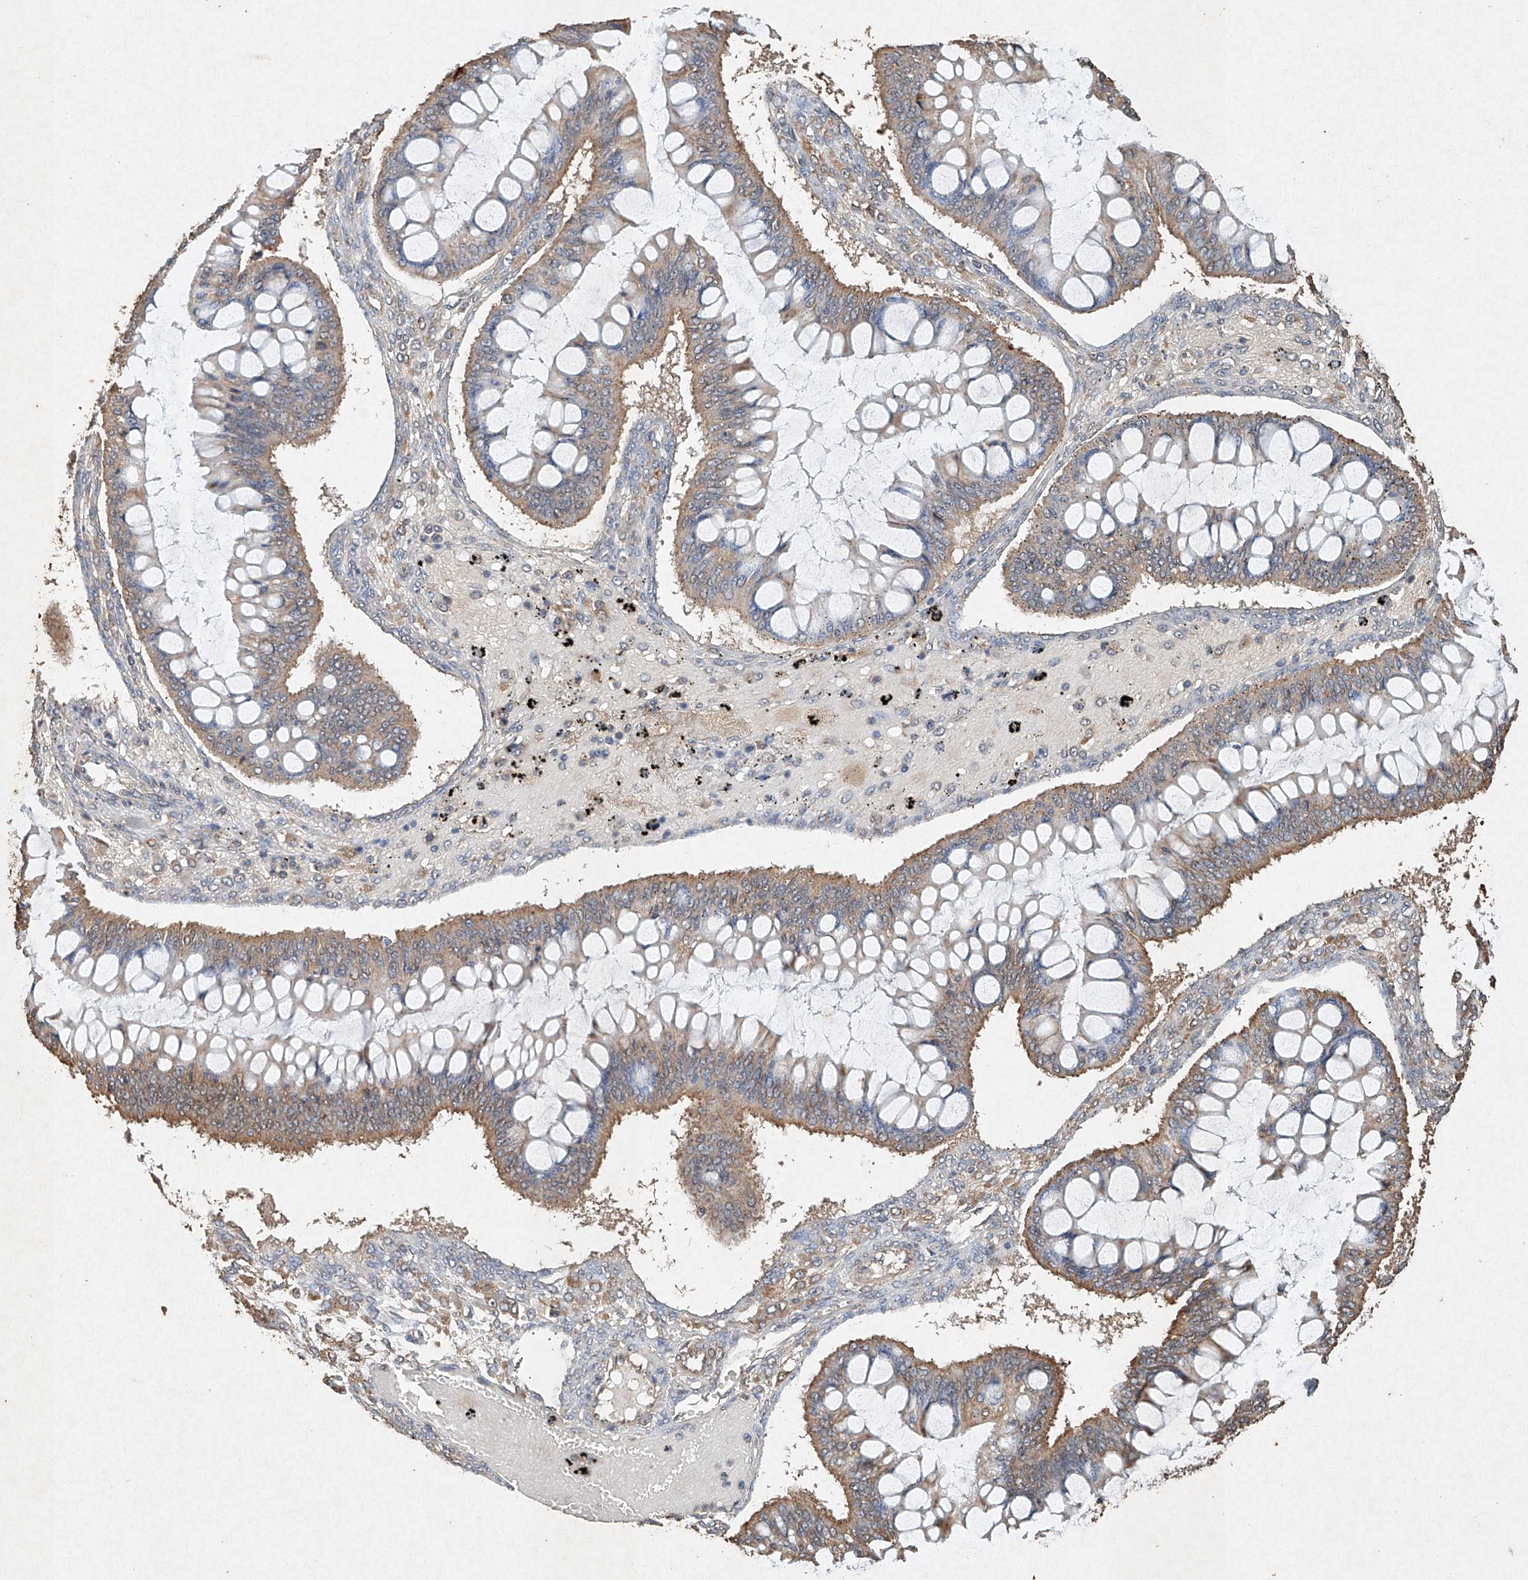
{"staining": {"intensity": "moderate", "quantity": "25%-75%", "location": "cytoplasmic/membranous"}, "tissue": "ovarian cancer", "cell_type": "Tumor cells", "image_type": "cancer", "snomed": [{"axis": "morphology", "description": "Cystadenocarcinoma, mucinous, NOS"}, {"axis": "topography", "description": "Ovary"}], "caption": "There is medium levels of moderate cytoplasmic/membranous staining in tumor cells of ovarian mucinous cystadenocarcinoma, as demonstrated by immunohistochemical staining (brown color).", "gene": "STK3", "patient": {"sex": "female", "age": 73}}